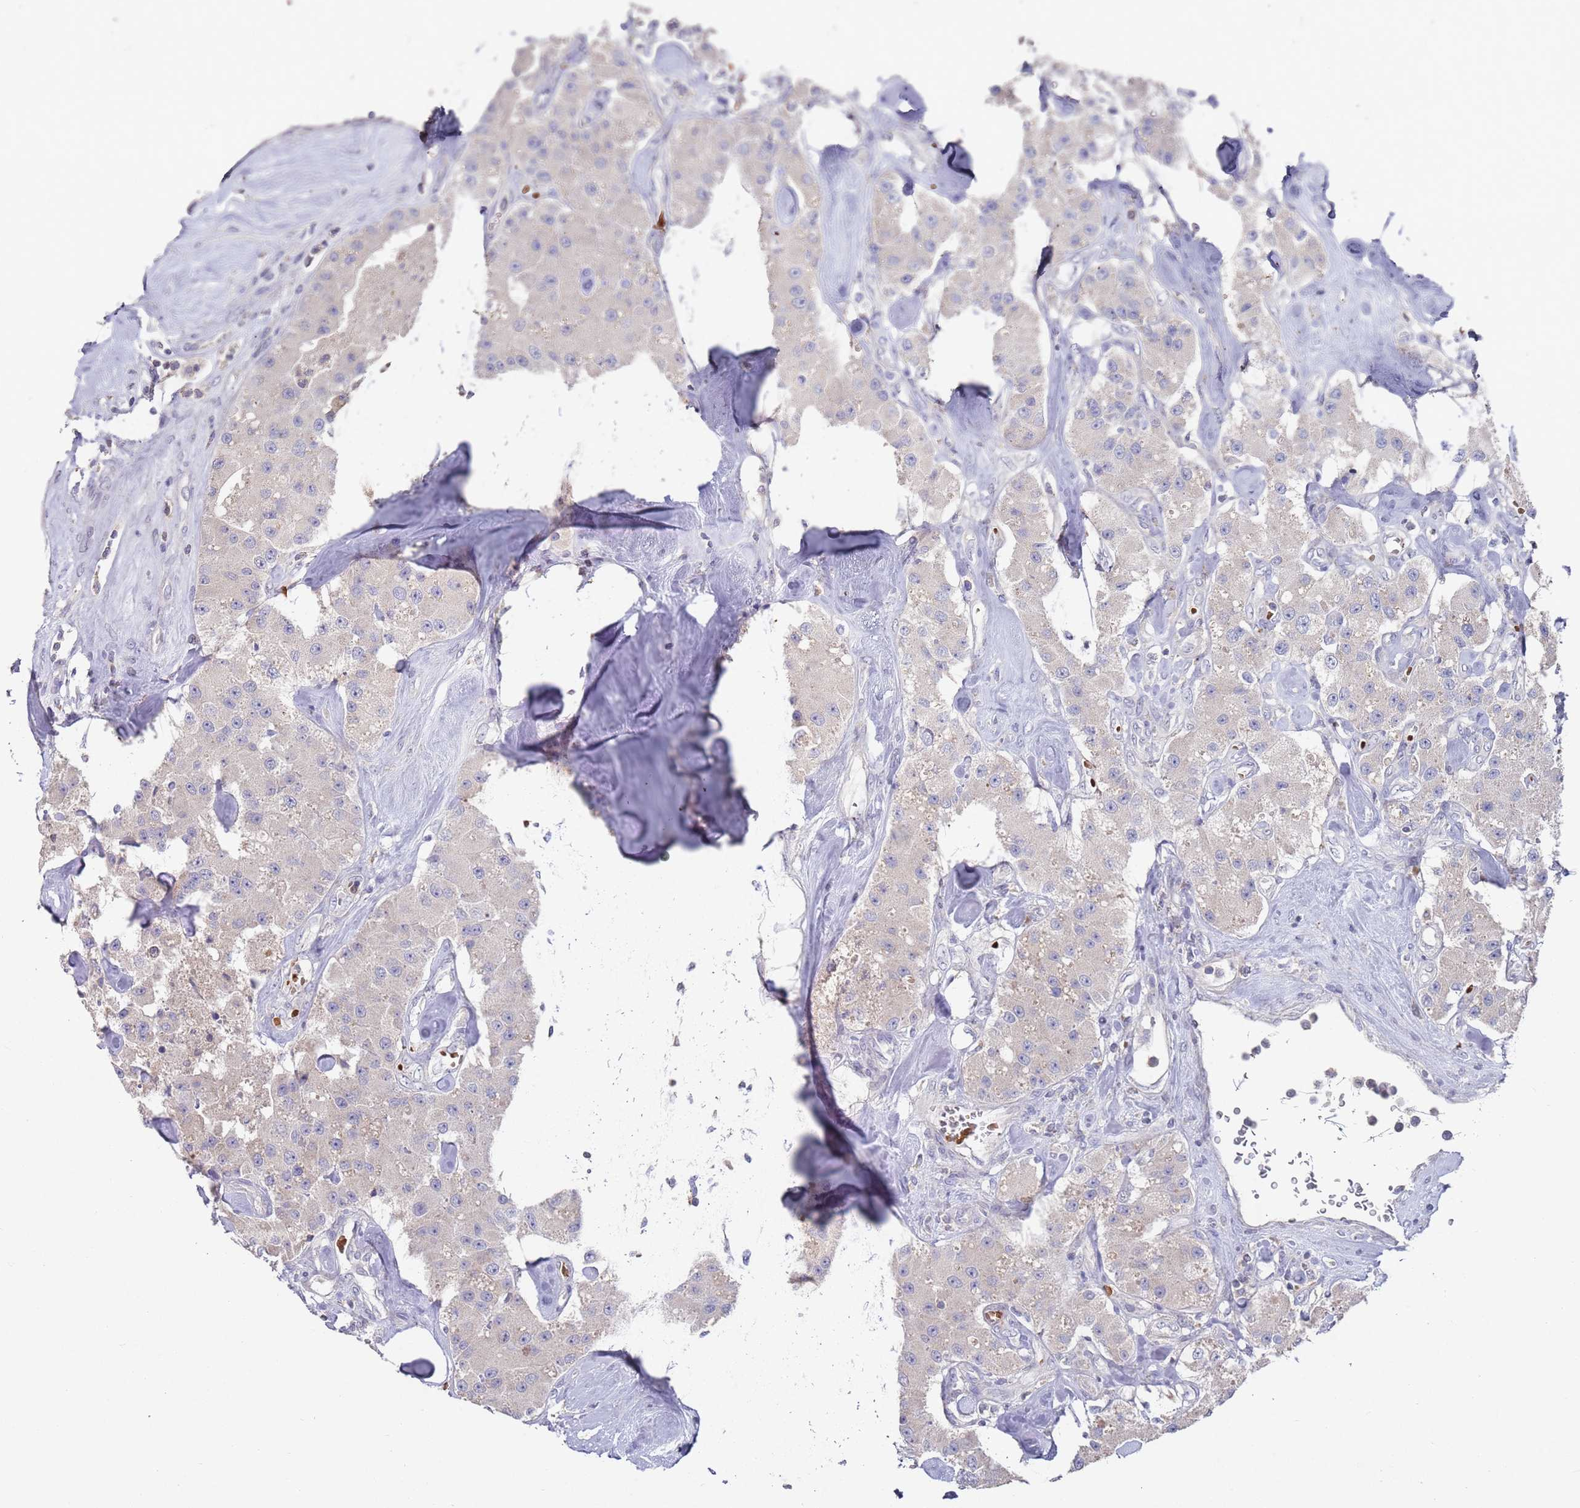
{"staining": {"intensity": "negative", "quantity": "none", "location": "none"}, "tissue": "carcinoid", "cell_type": "Tumor cells", "image_type": "cancer", "snomed": [{"axis": "morphology", "description": "Carcinoid, malignant, NOS"}, {"axis": "topography", "description": "Pancreas"}], "caption": "DAB (3,3'-diaminobenzidine) immunohistochemical staining of human malignant carcinoid displays no significant expression in tumor cells.", "gene": "LACC1", "patient": {"sex": "male", "age": 41}}